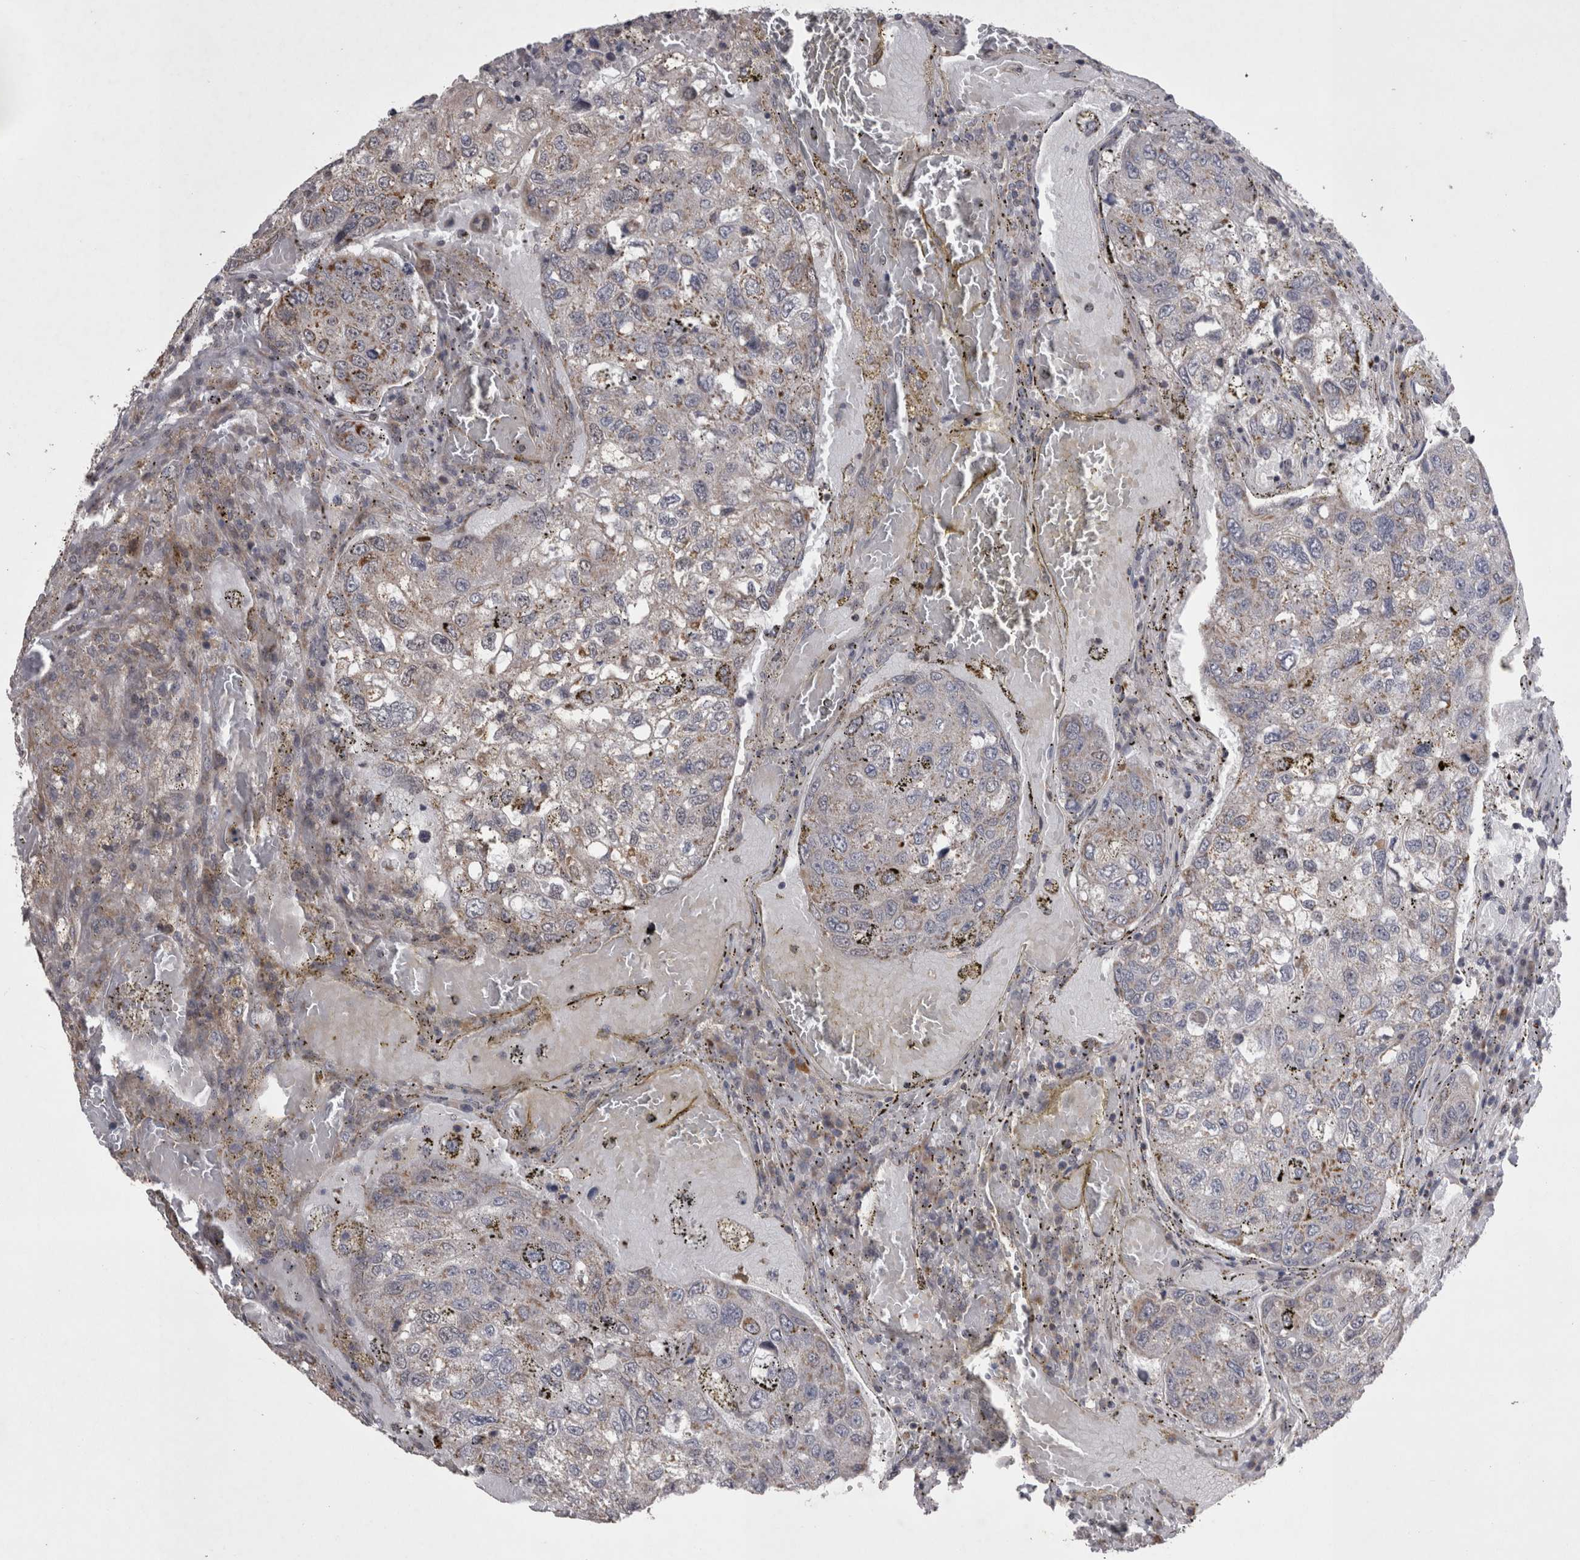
{"staining": {"intensity": "moderate", "quantity": "<25%", "location": "cytoplasmic/membranous"}, "tissue": "urothelial cancer", "cell_type": "Tumor cells", "image_type": "cancer", "snomed": [{"axis": "morphology", "description": "Urothelial carcinoma, High grade"}, {"axis": "topography", "description": "Lymph node"}, {"axis": "topography", "description": "Urinary bladder"}], "caption": "Immunohistochemical staining of urothelial cancer reveals low levels of moderate cytoplasmic/membranous protein expression in about <25% of tumor cells. (DAB (3,3'-diaminobenzidine) IHC, brown staining for protein, blue staining for nuclei).", "gene": "TSPOAP1", "patient": {"sex": "male", "age": 51}}